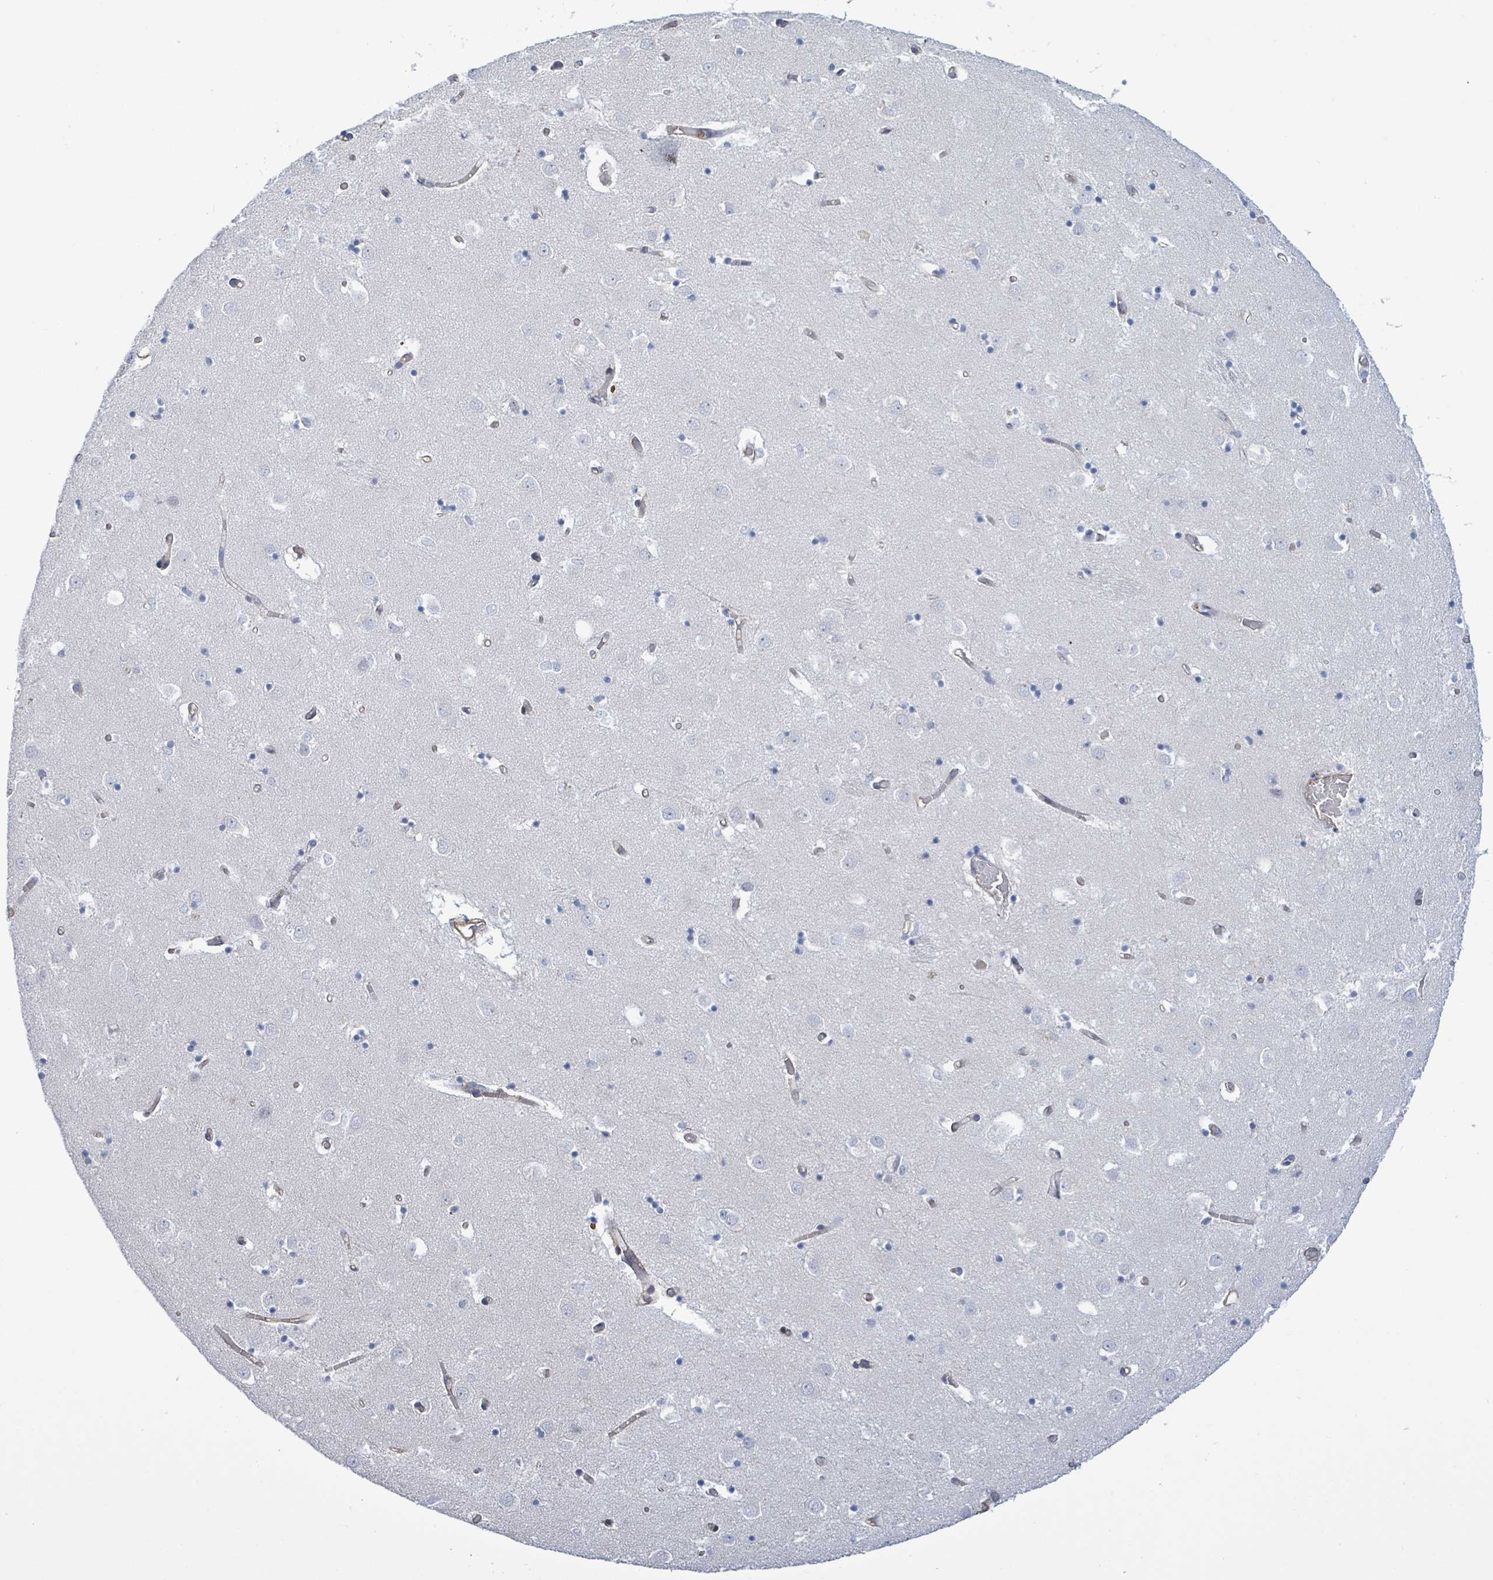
{"staining": {"intensity": "negative", "quantity": "none", "location": "none"}, "tissue": "caudate", "cell_type": "Glial cells", "image_type": "normal", "snomed": [{"axis": "morphology", "description": "Normal tissue, NOS"}, {"axis": "topography", "description": "Lateral ventricle wall"}], "caption": "Immunohistochemical staining of benign human caudate reveals no significant positivity in glial cells.", "gene": "DMRTC1B", "patient": {"sex": "male", "age": 70}}